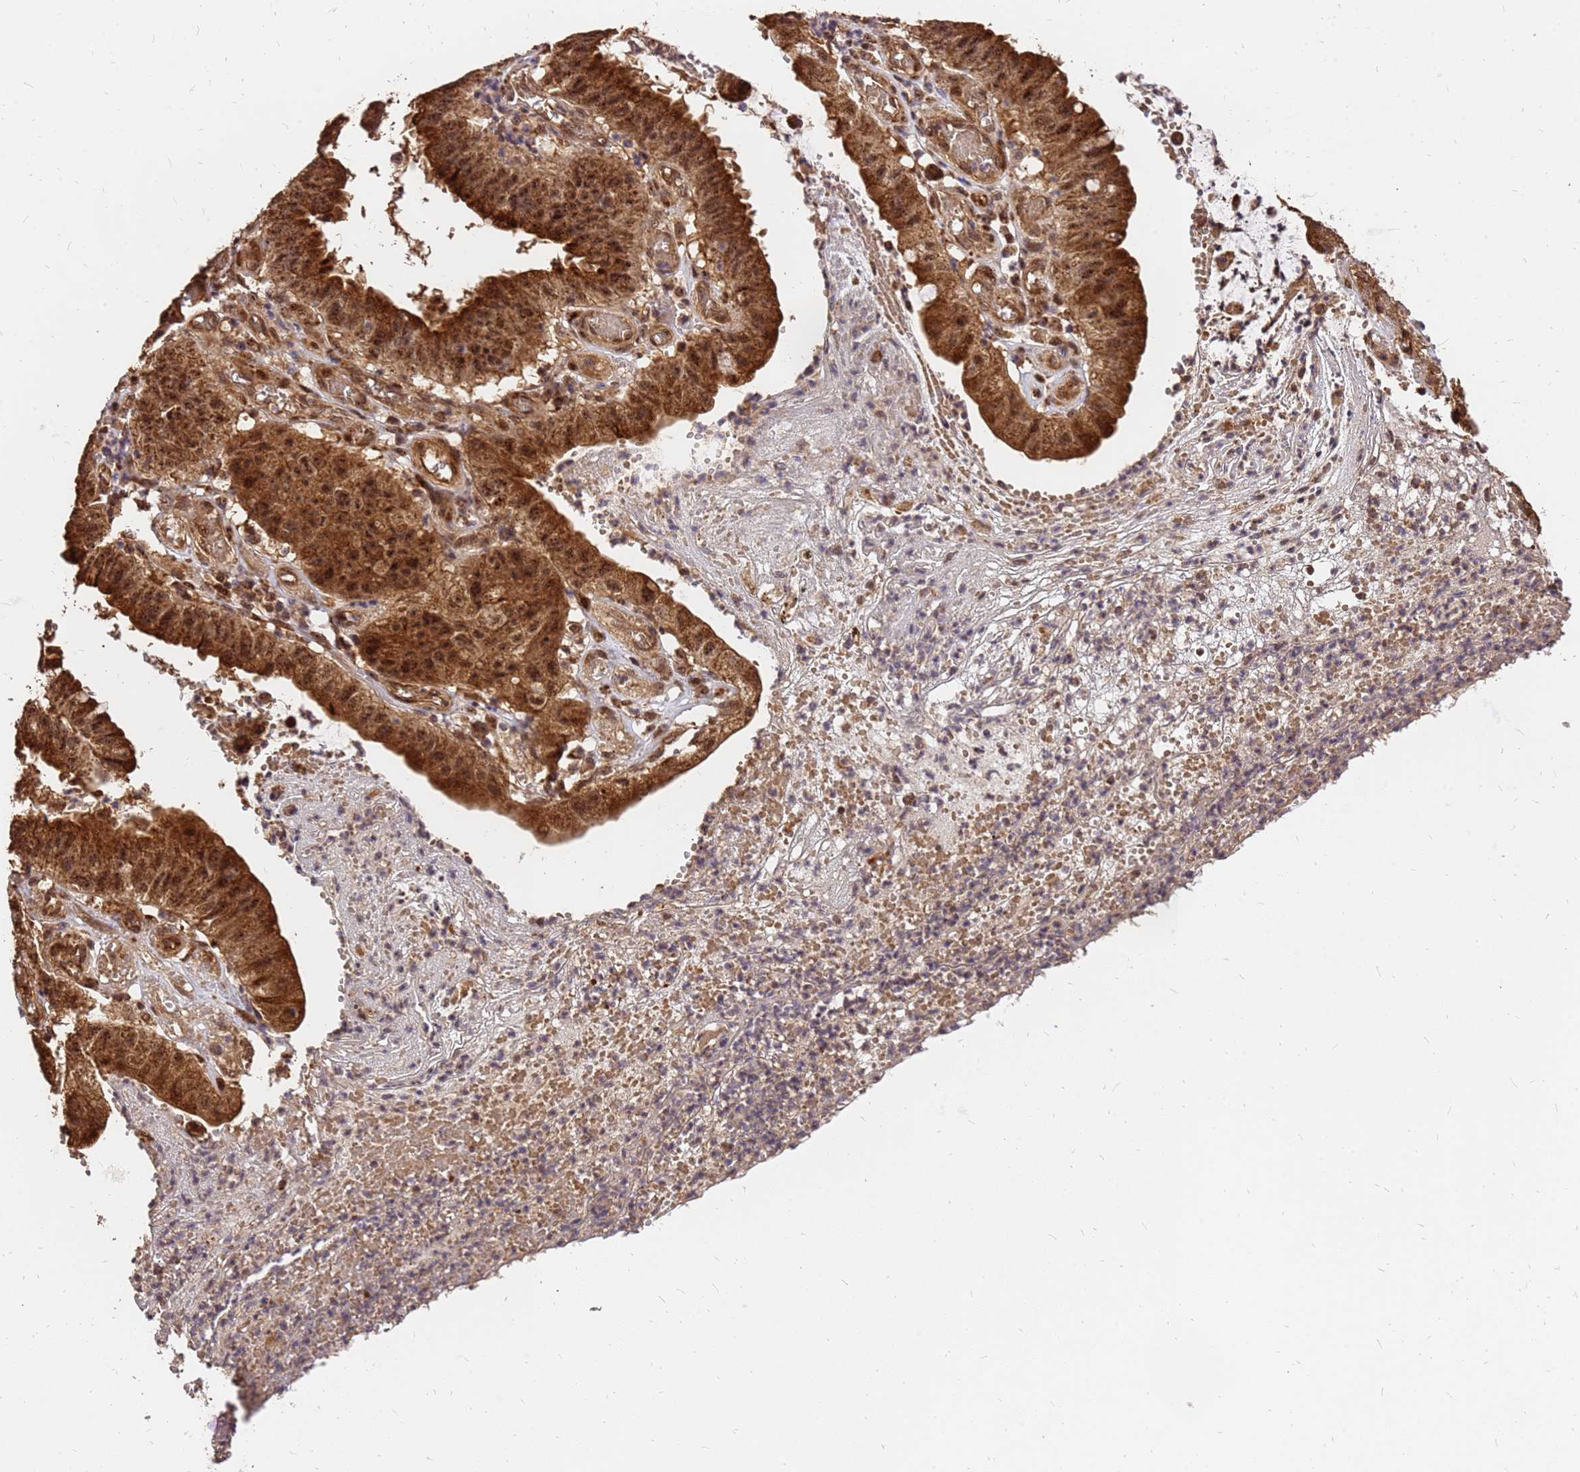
{"staining": {"intensity": "strong", "quantity": ">75%", "location": "cytoplasmic/membranous,nuclear"}, "tissue": "stomach cancer", "cell_type": "Tumor cells", "image_type": "cancer", "snomed": [{"axis": "morphology", "description": "Adenocarcinoma, NOS"}, {"axis": "topography", "description": "Stomach"}], "caption": "Adenocarcinoma (stomach) tissue shows strong cytoplasmic/membranous and nuclear positivity in approximately >75% of tumor cells", "gene": "GPATCH8", "patient": {"sex": "male", "age": 59}}